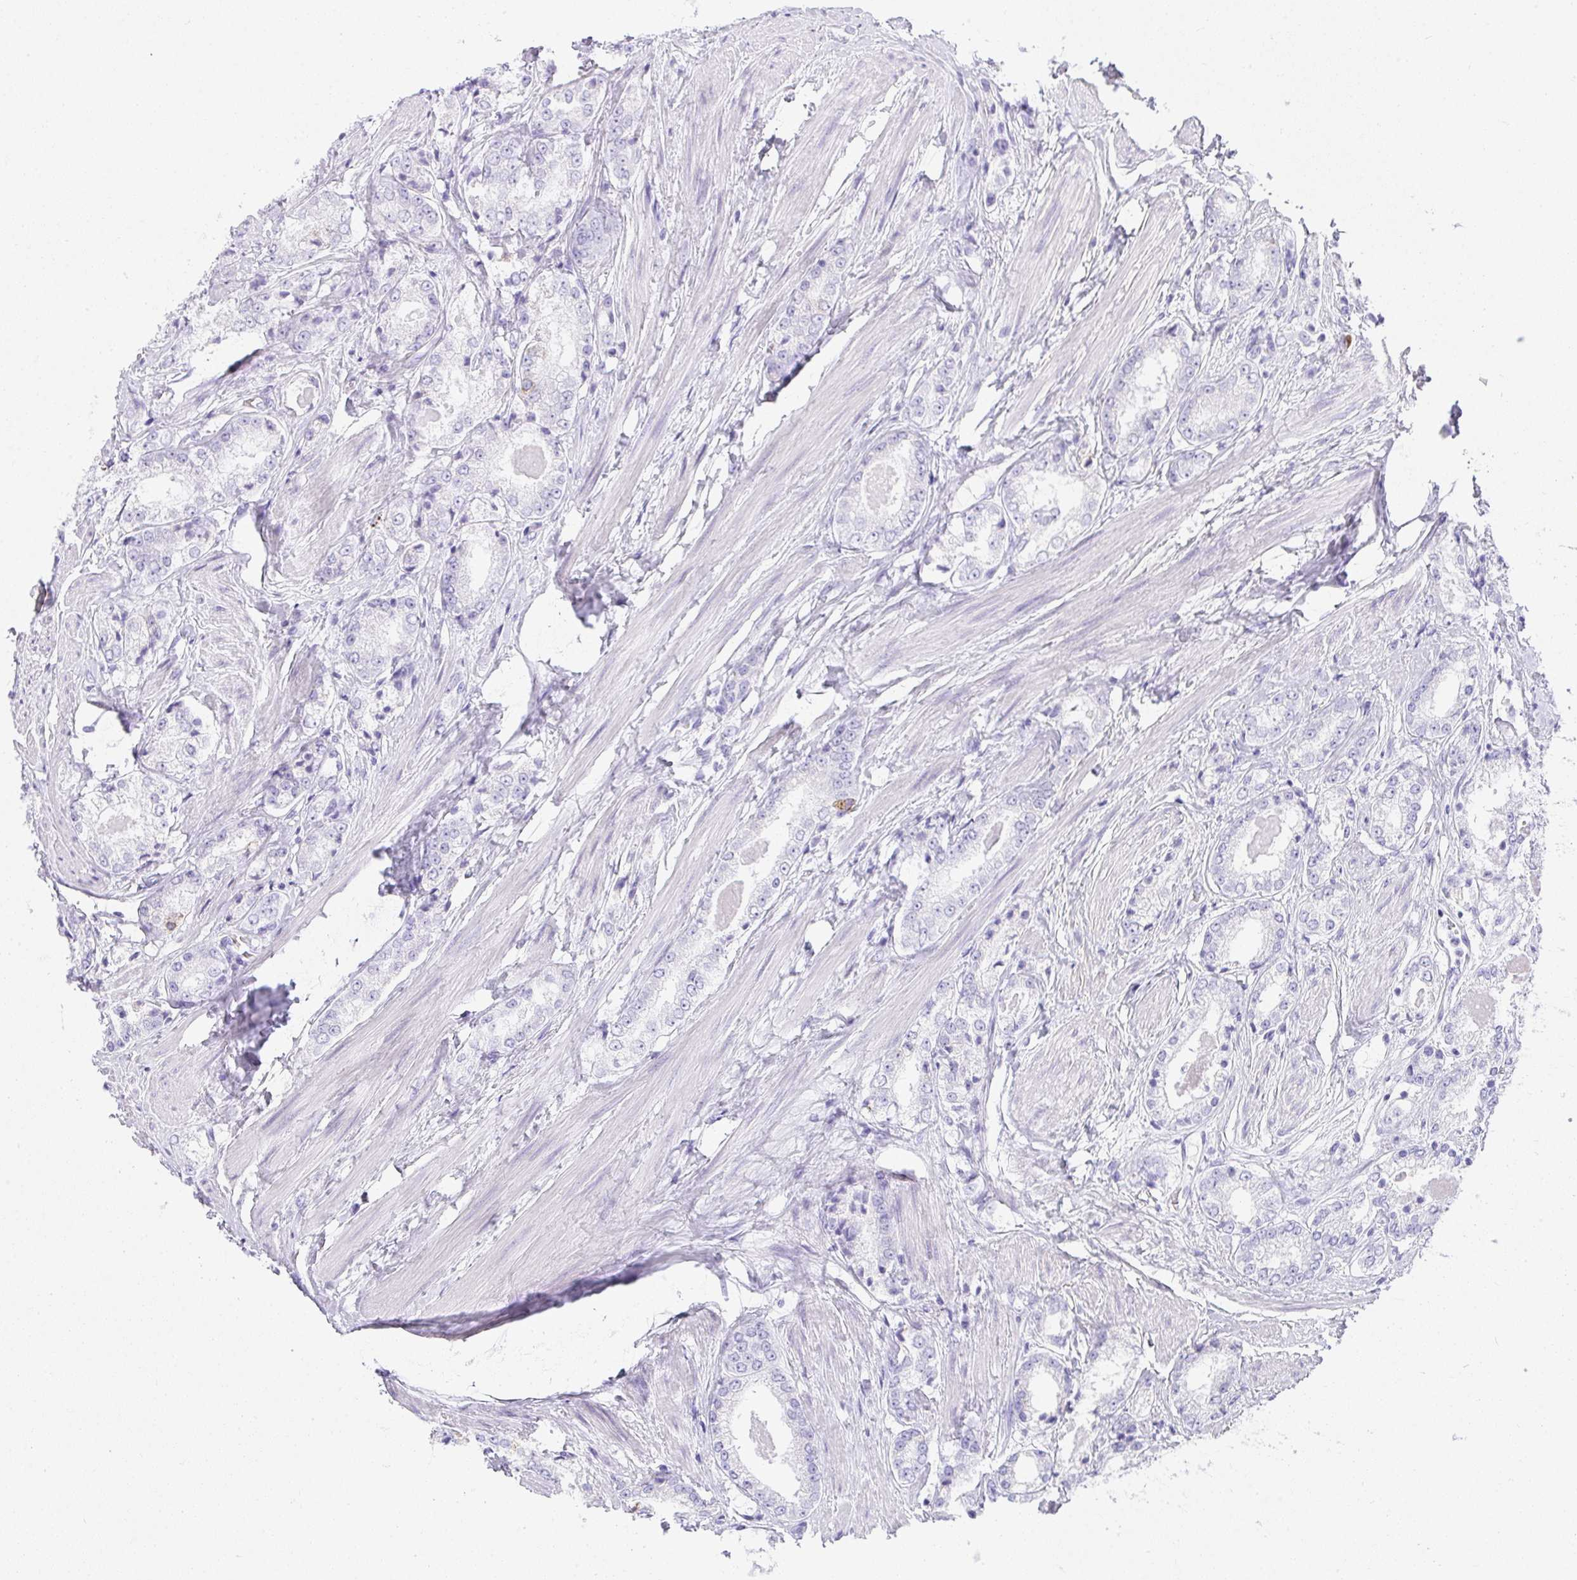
{"staining": {"intensity": "negative", "quantity": "none", "location": "none"}, "tissue": "prostate cancer", "cell_type": "Tumor cells", "image_type": "cancer", "snomed": [{"axis": "morphology", "description": "Adenocarcinoma, NOS"}, {"axis": "morphology", "description": "Adenocarcinoma, Low grade"}, {"axis": "topography", "description": "Prostate"}], "caption": "The histopathology image reveals no significant staining in tumor cells of prostate cancer (adenocarcinoma).", "gene": "CDADC1", "patient": {"sex": "male", "age": 68}}